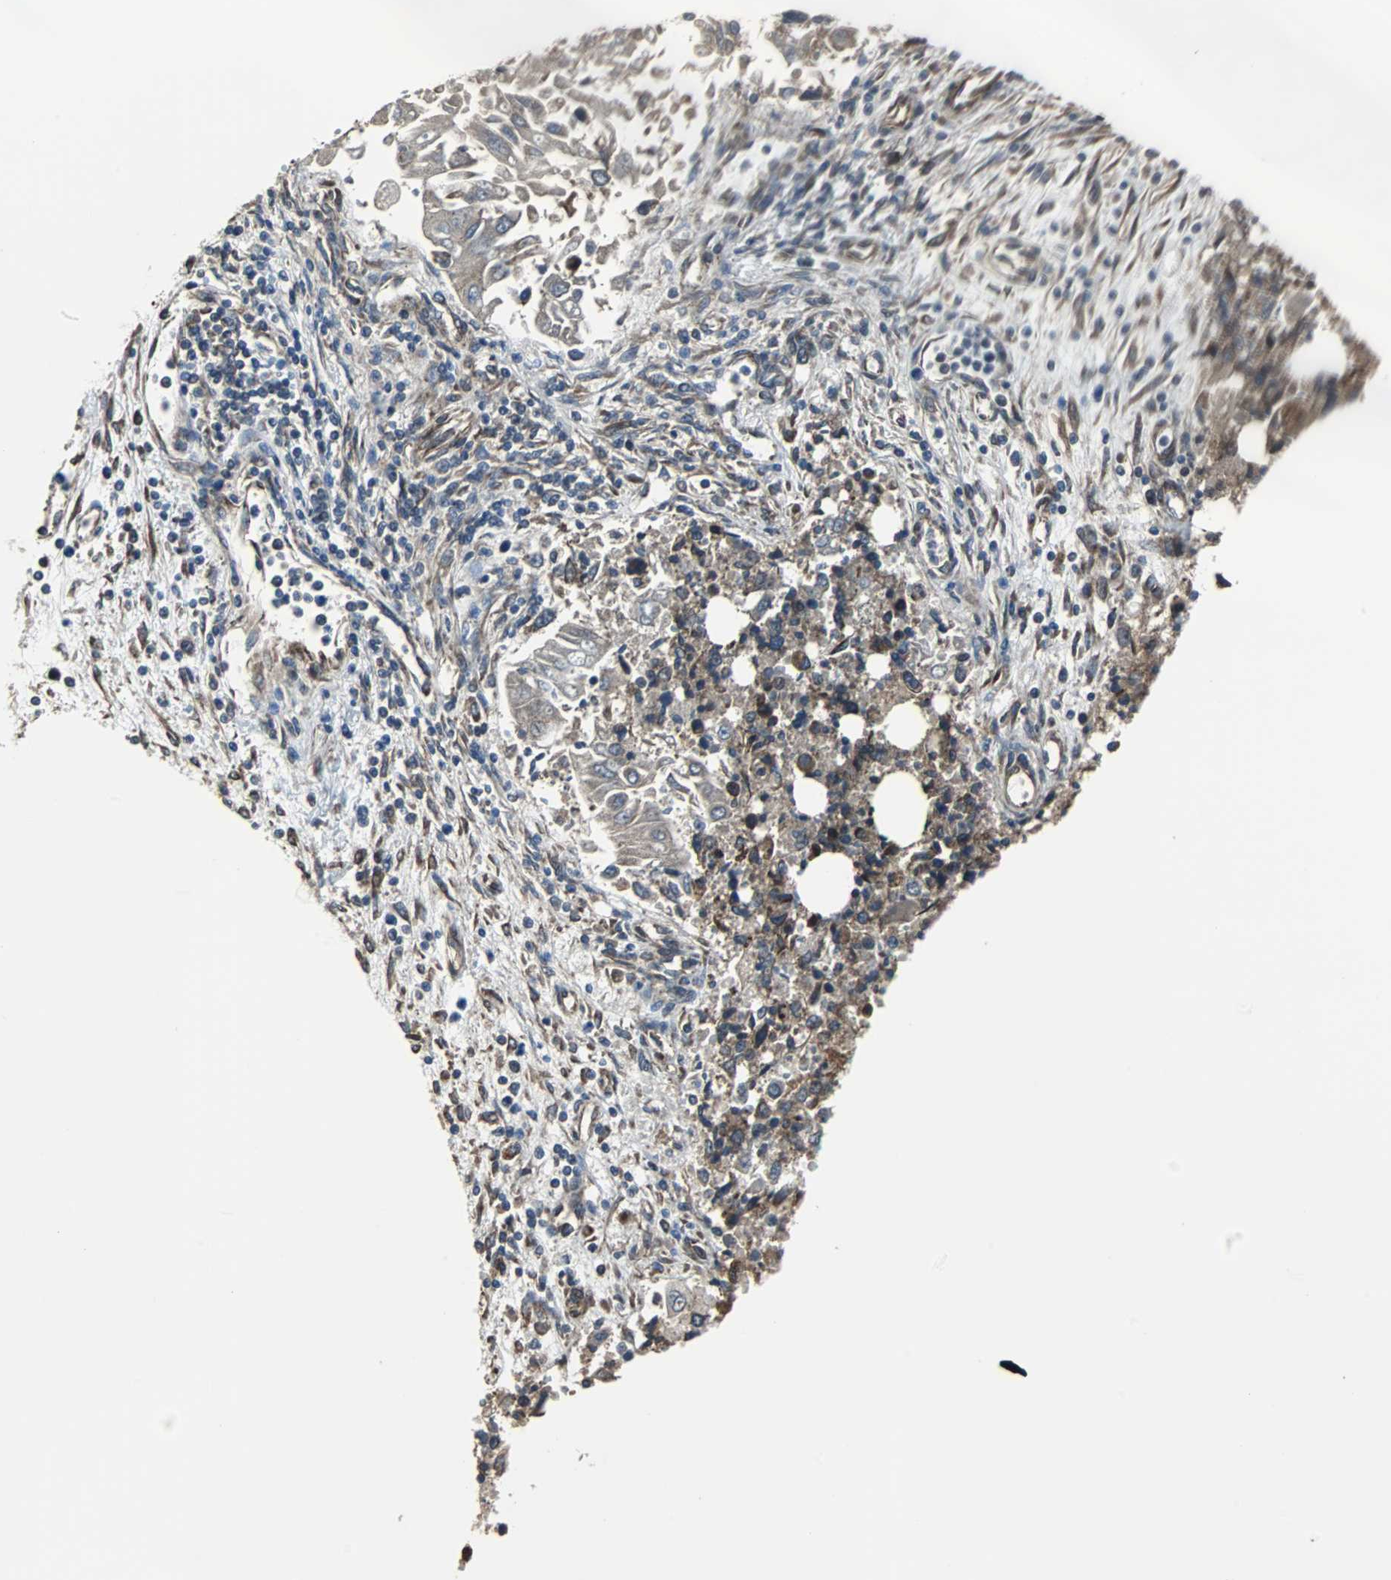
{"staining": {"intensity": "weak", "quantity": "25%-75%", "location": "cytoplasmic/membranous"}, "tissue": "lung cancer", "cell_type": "Tumor cells", "image_type": "cancer", "snomed": [{"axis": "morphology", "description": "Adenocarcinoma, NOS"}, {"axis": "topography", "description": "Lung"}], "caption": "IHC of human adenocarcinoma (lung) reveals low levels of weak cytoplasmic/membranous positivity in approximately 25%-75% of tumor cells.", "gene": "CHP1", "patient": {"sex": "male", "age": 84}}